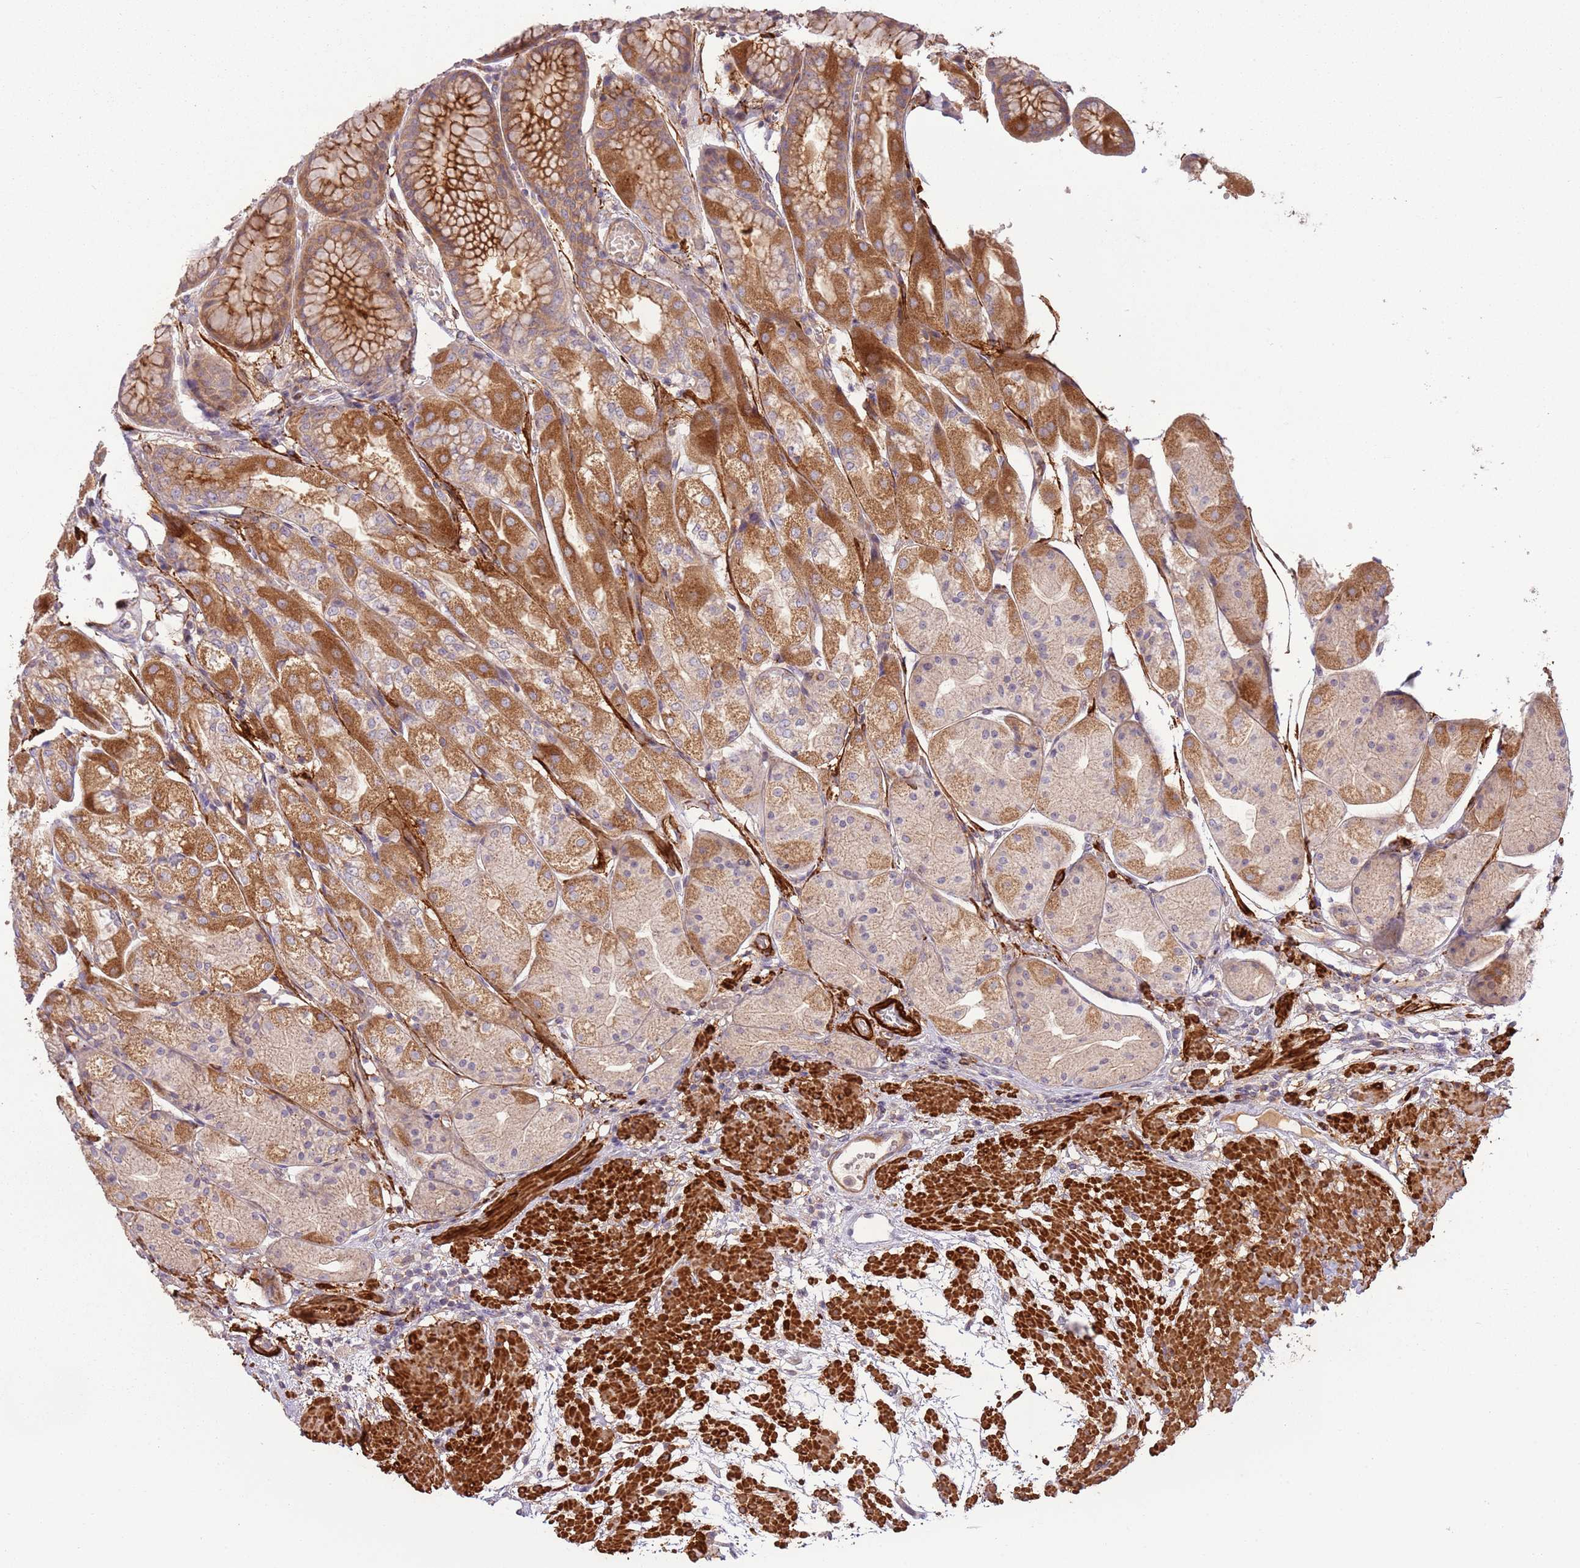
{"staining": {"intensity": "moderate", "quantity": ">75%", "location": "cytoplasmic/membranous"}, "tissue": "stomach", "cell_type": "Glandular cells", "image_type": "normal", "snomed": [{"axis": "morphology", "description": "Normal tissue, NOS"}, {"axis": "topography", "description": "Stomach, upper"}], "caption": "A brown stain labels moderate cytoplasmic/membranous positivity of a protein in glandular cells of benign stomach.", "gene": "RNF128", "patient": {"sex": "male", "age": 72}}